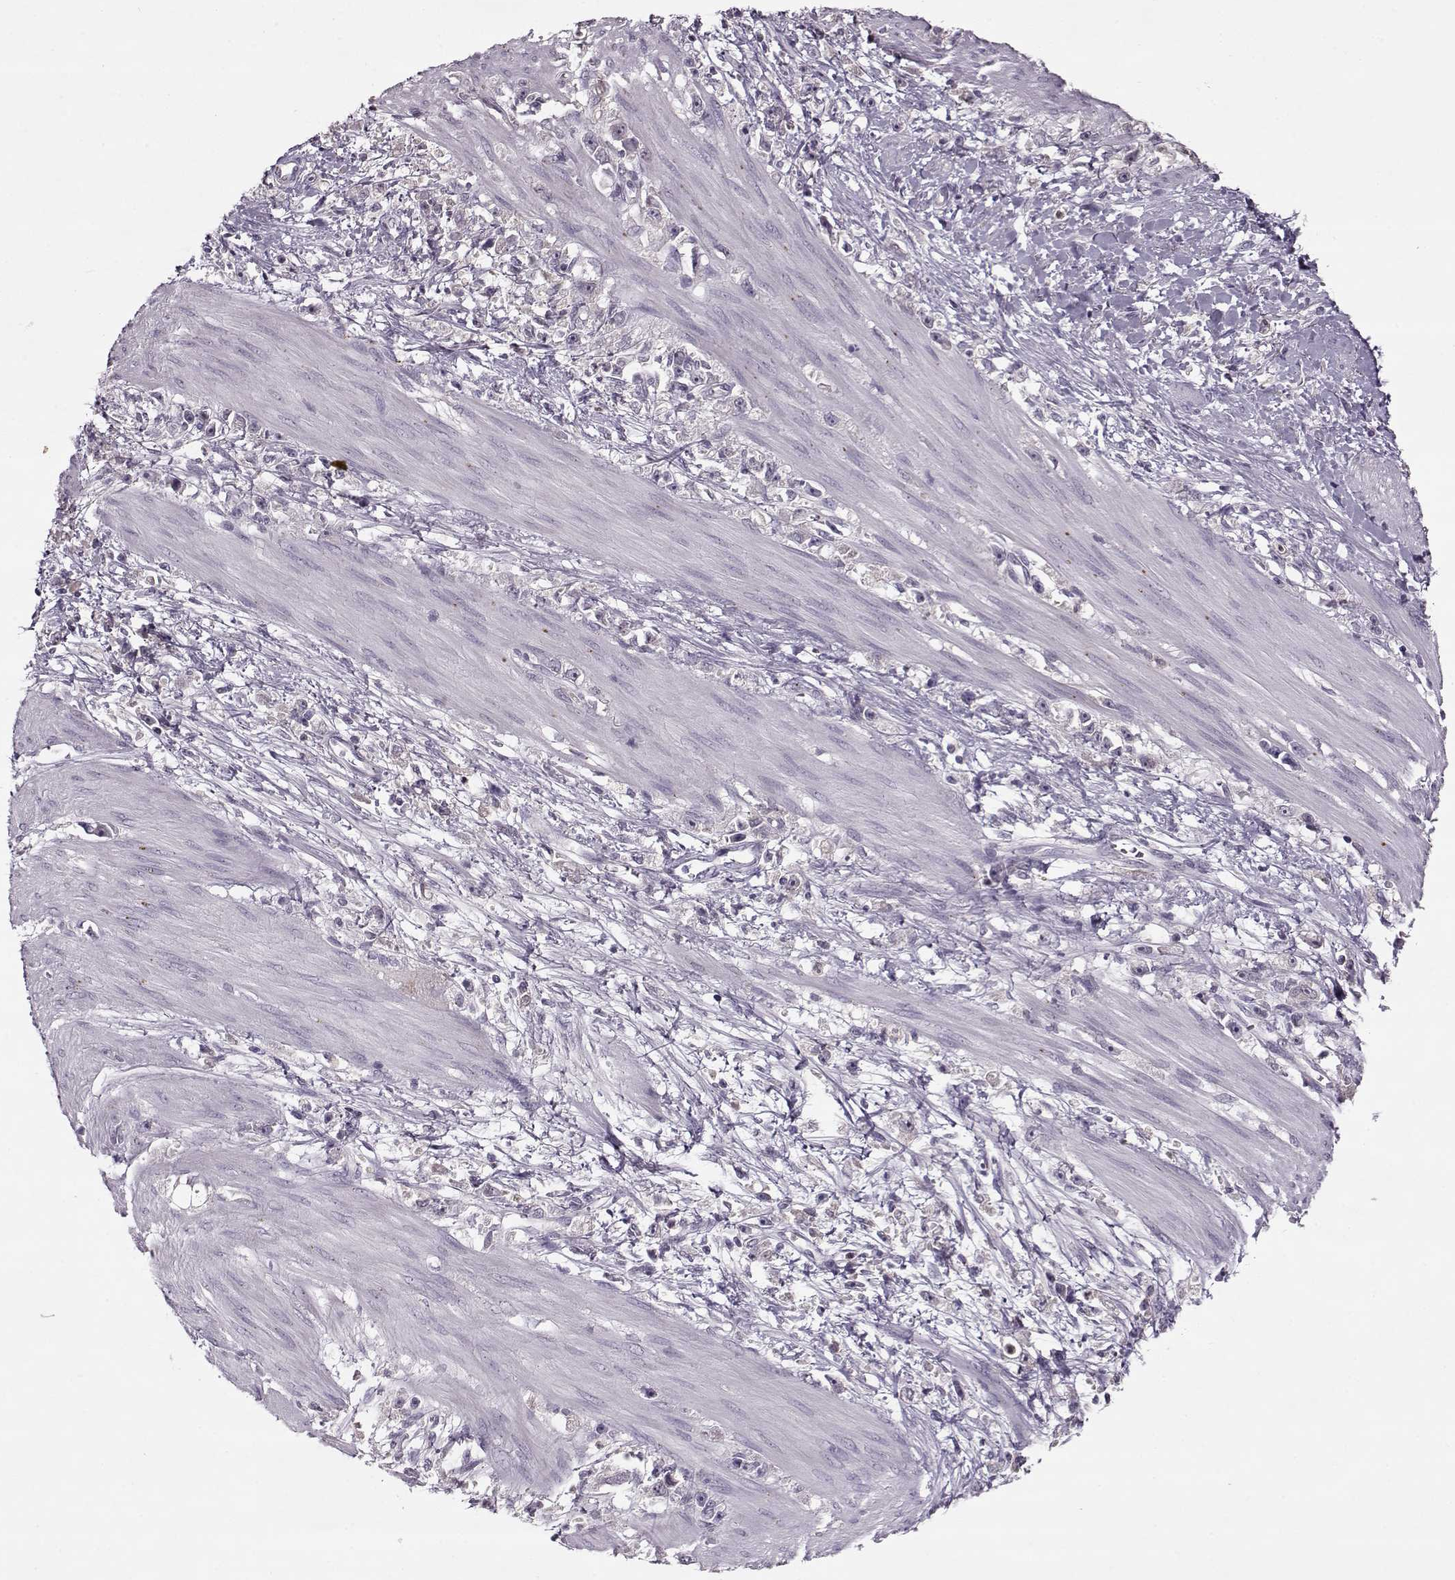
{"staining": {"intensity": "negative", "quantity": "none", "location": "none"}, "tissue": "stomach cancer", "cell_type": "Tumor cells", "image_type": "cancer", "snomed": [{"axis": "morphology", "description": "Adenocarcinoma, NOS"}, {"axis": "topography", "description": "Stomach"}], "caption": "IHC photomicrograph of human stomach cancer (adenocarcinoma) stained for a protein (brown), which displays no expression in tumor cells. (DAB (3,3'-diaminobenzidine) immunohistochemistry (IHC), high magnification).", "gene": "ACOT11", "patient": {"sex": "female", "age": 59}}